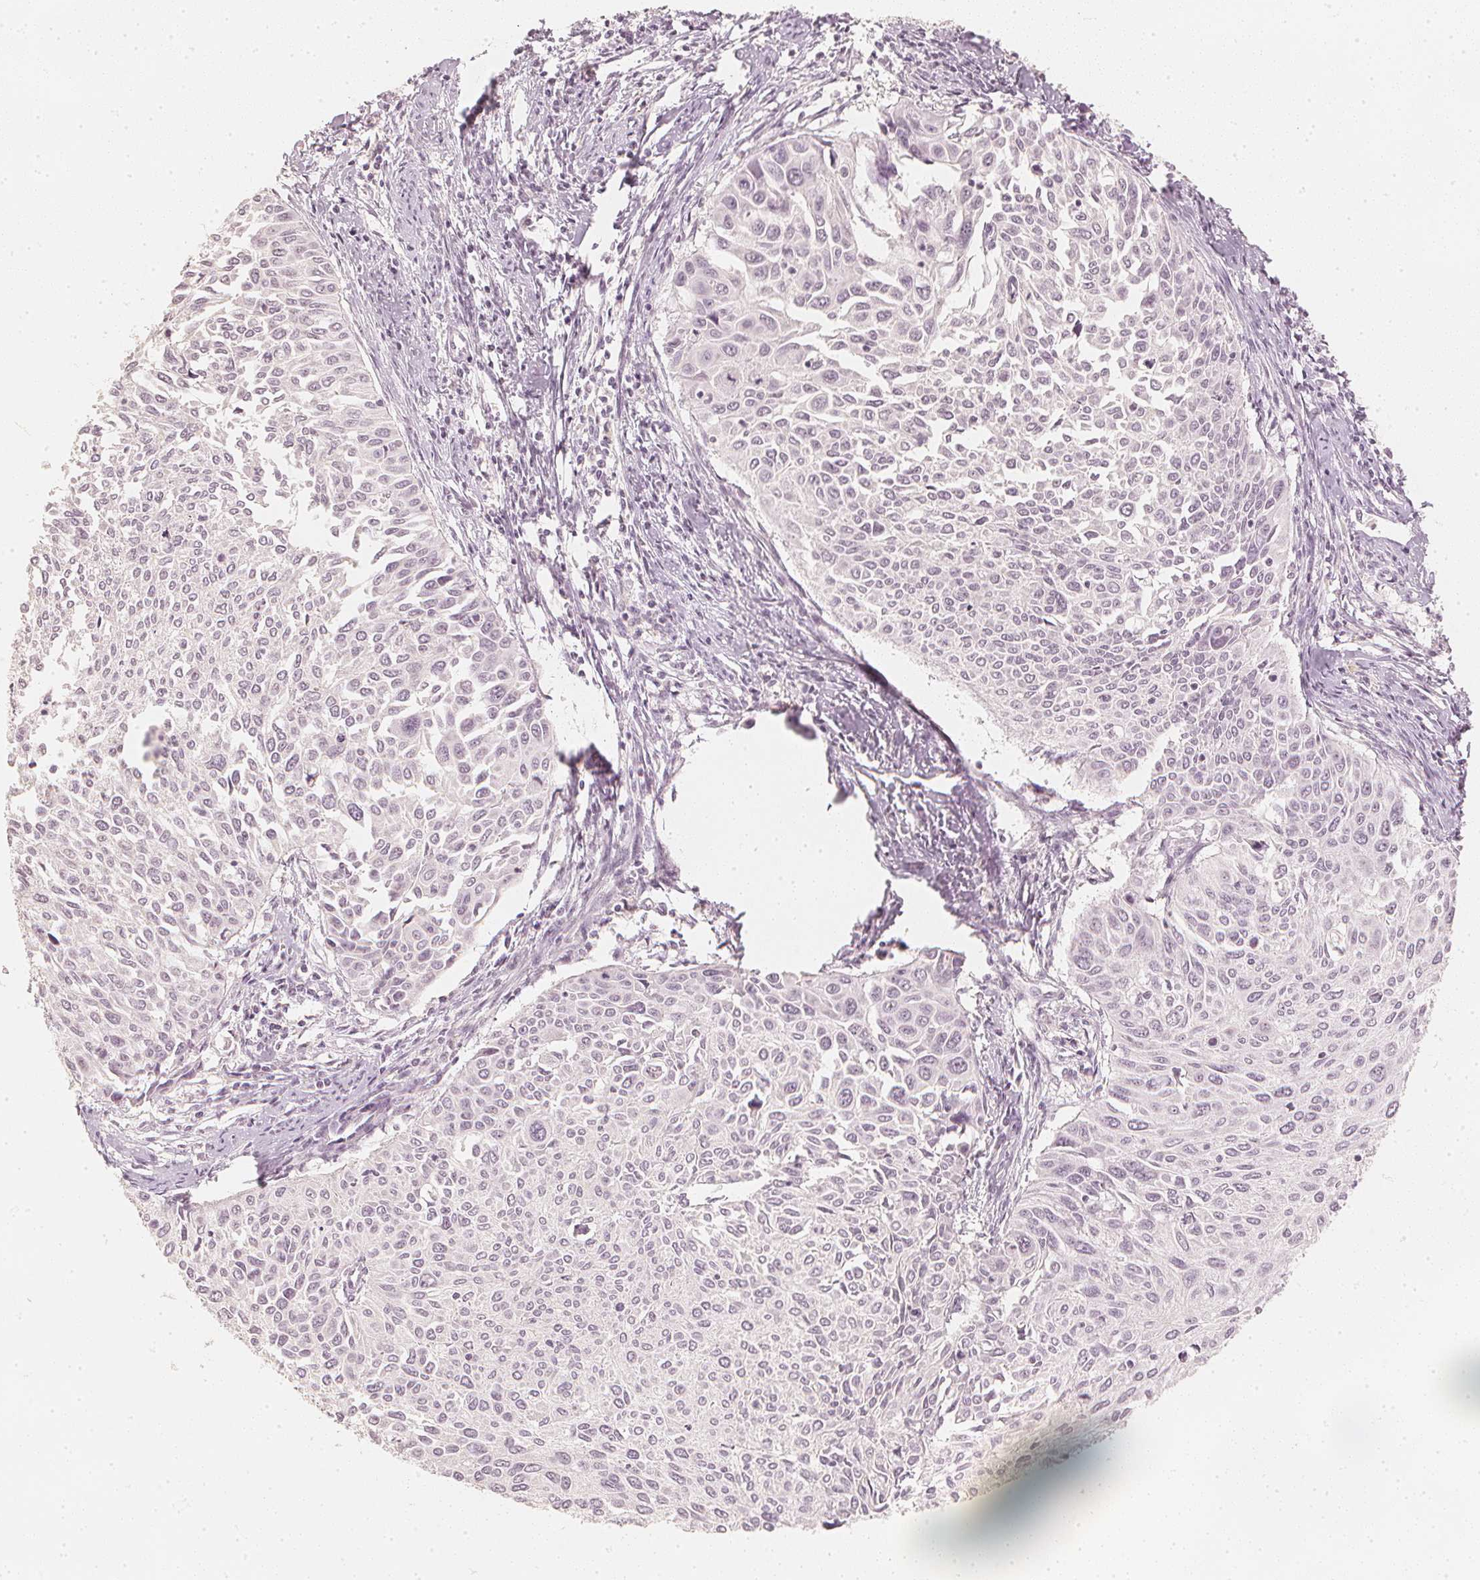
{"staining": {"intensity": "negative", "quantity": "none", "location": "none"}, "tissue": "cervical cancer", "cell_type": "Tumor cells", "image_type": "cancer", "snomed": [{"axis": "morphology", "description": "Squamous cell carcinoma, NOS"}, {"axis": "topography", "description": "Cervix"}], "caption": "This is an IHC image of human cervical squamous cell carcinoma. There is no expression in tumor cells.", "gene": "CALB1", "patient": {"sex": "female", "age": 50}}